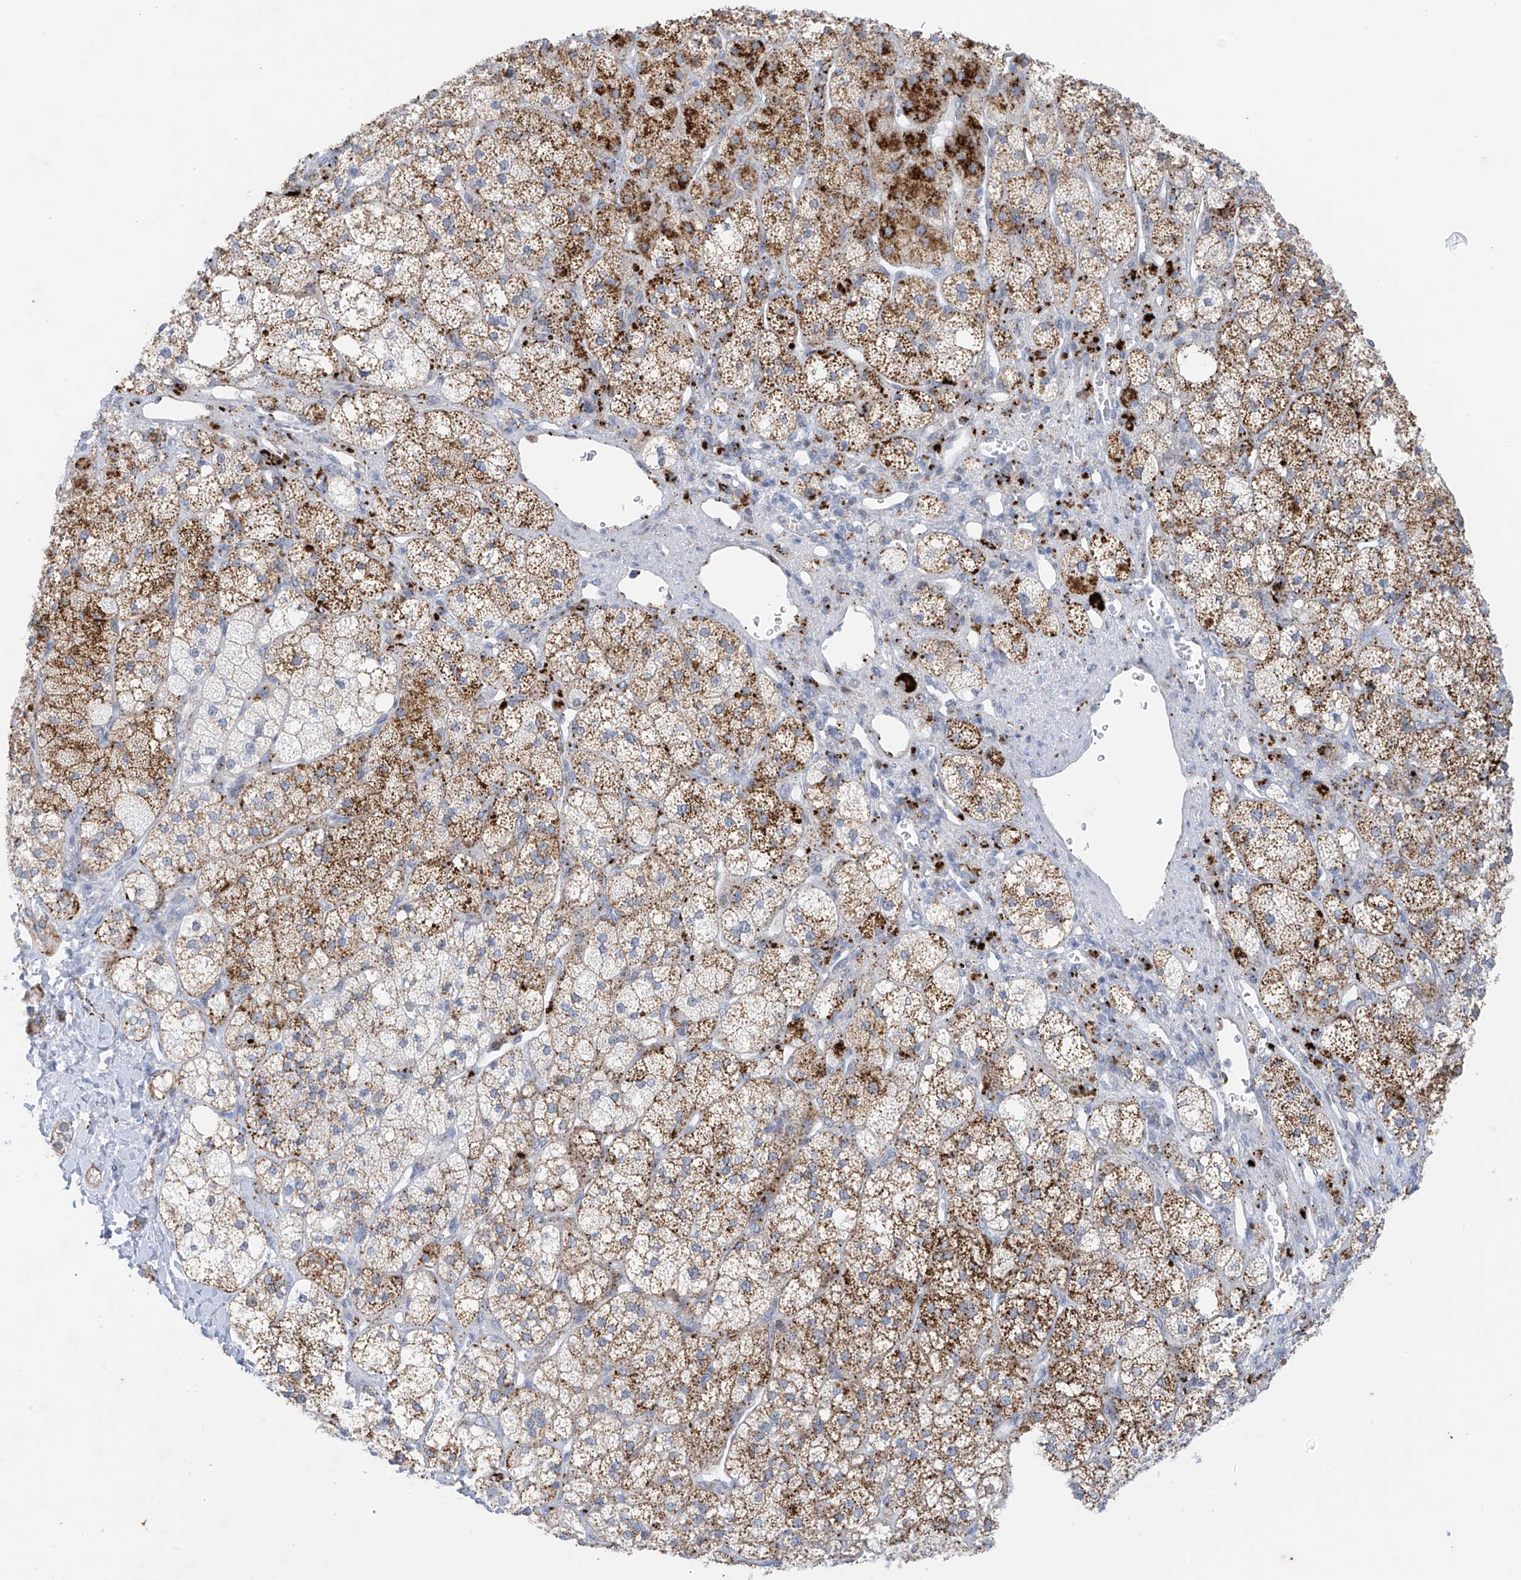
{"staining": {"intensity": "moderate", "quantity": "25%-75%", "location": "cytoplasmic/membranous"}, "tissue": "adrenal gland", "cell_type": "Glandular cells", "image_type": "normal", "snomed": [{"axis": "morphology", "description": "Normal tissue, NOS"}, {"axis": "topography", "description": "Adrenal gland"}], "caption": "Immunohistochemistry micrograph of normal adrenal gland stained for a protein (brown), which exhibits medium levels of moderate cytoplasmic/membranous expression in about 25%-75% of glandular cells.", "gene": "PSPH", "patient": {"sex": "male", "age": 61}}